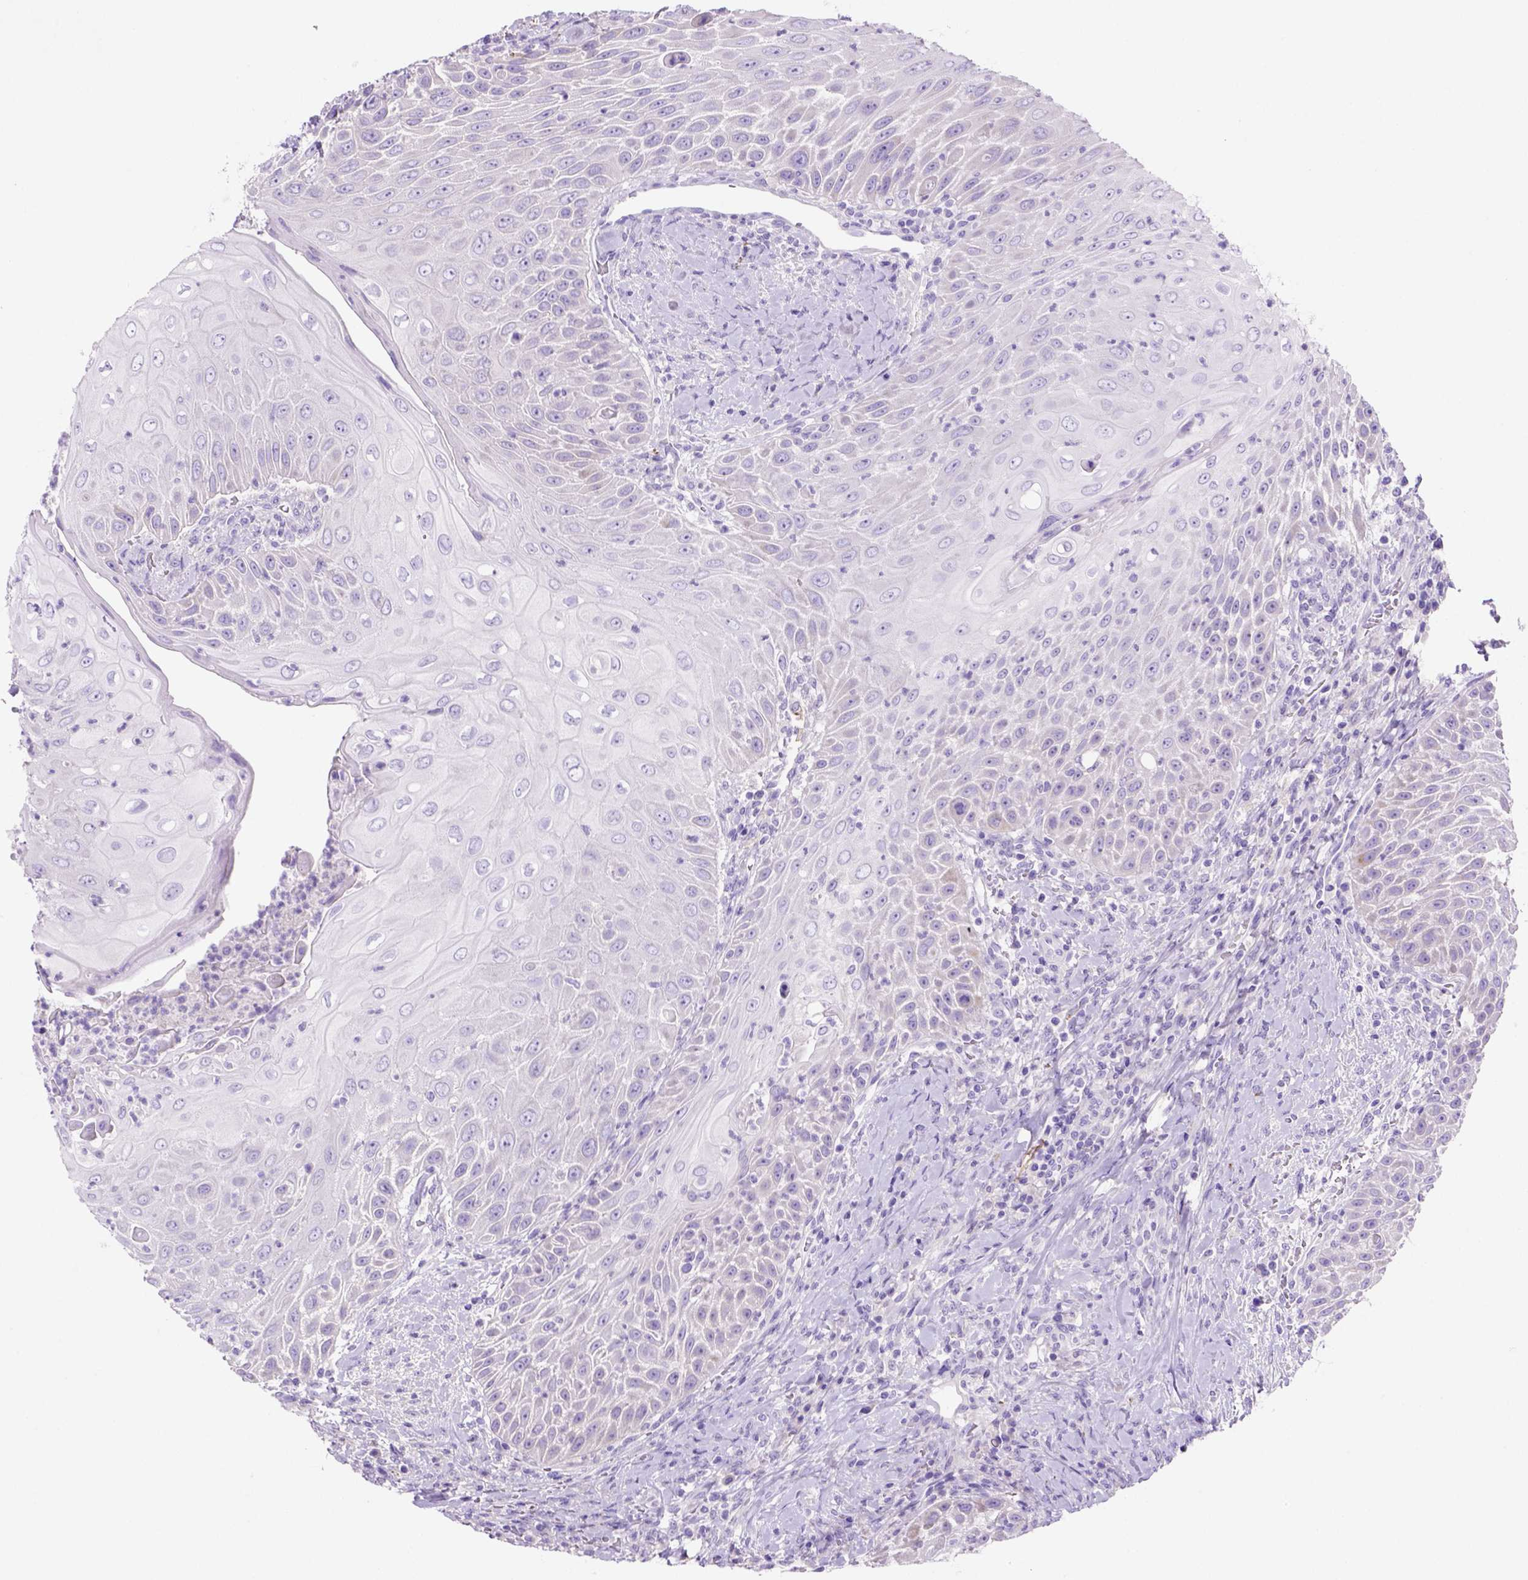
{"staining": {"intensity": "negative", "quantity": "none", "location": "none"}, "tissue": "head and neck cancer", "cell_type": "Tumor cells", "image_type": "cancer", "snomed": [{"axis": "morphology", "description": "Squamous cell carcinoma, NOS"}, {"axis": "topography", "description": "Head-Neck"}], "caption": "IHC image of human head and neck cancer stained for a protein (brown), which exhibits no positivity in tumor cells.", "gene": "SIRPD", "patient": {"sex": "male", "age": 69}}